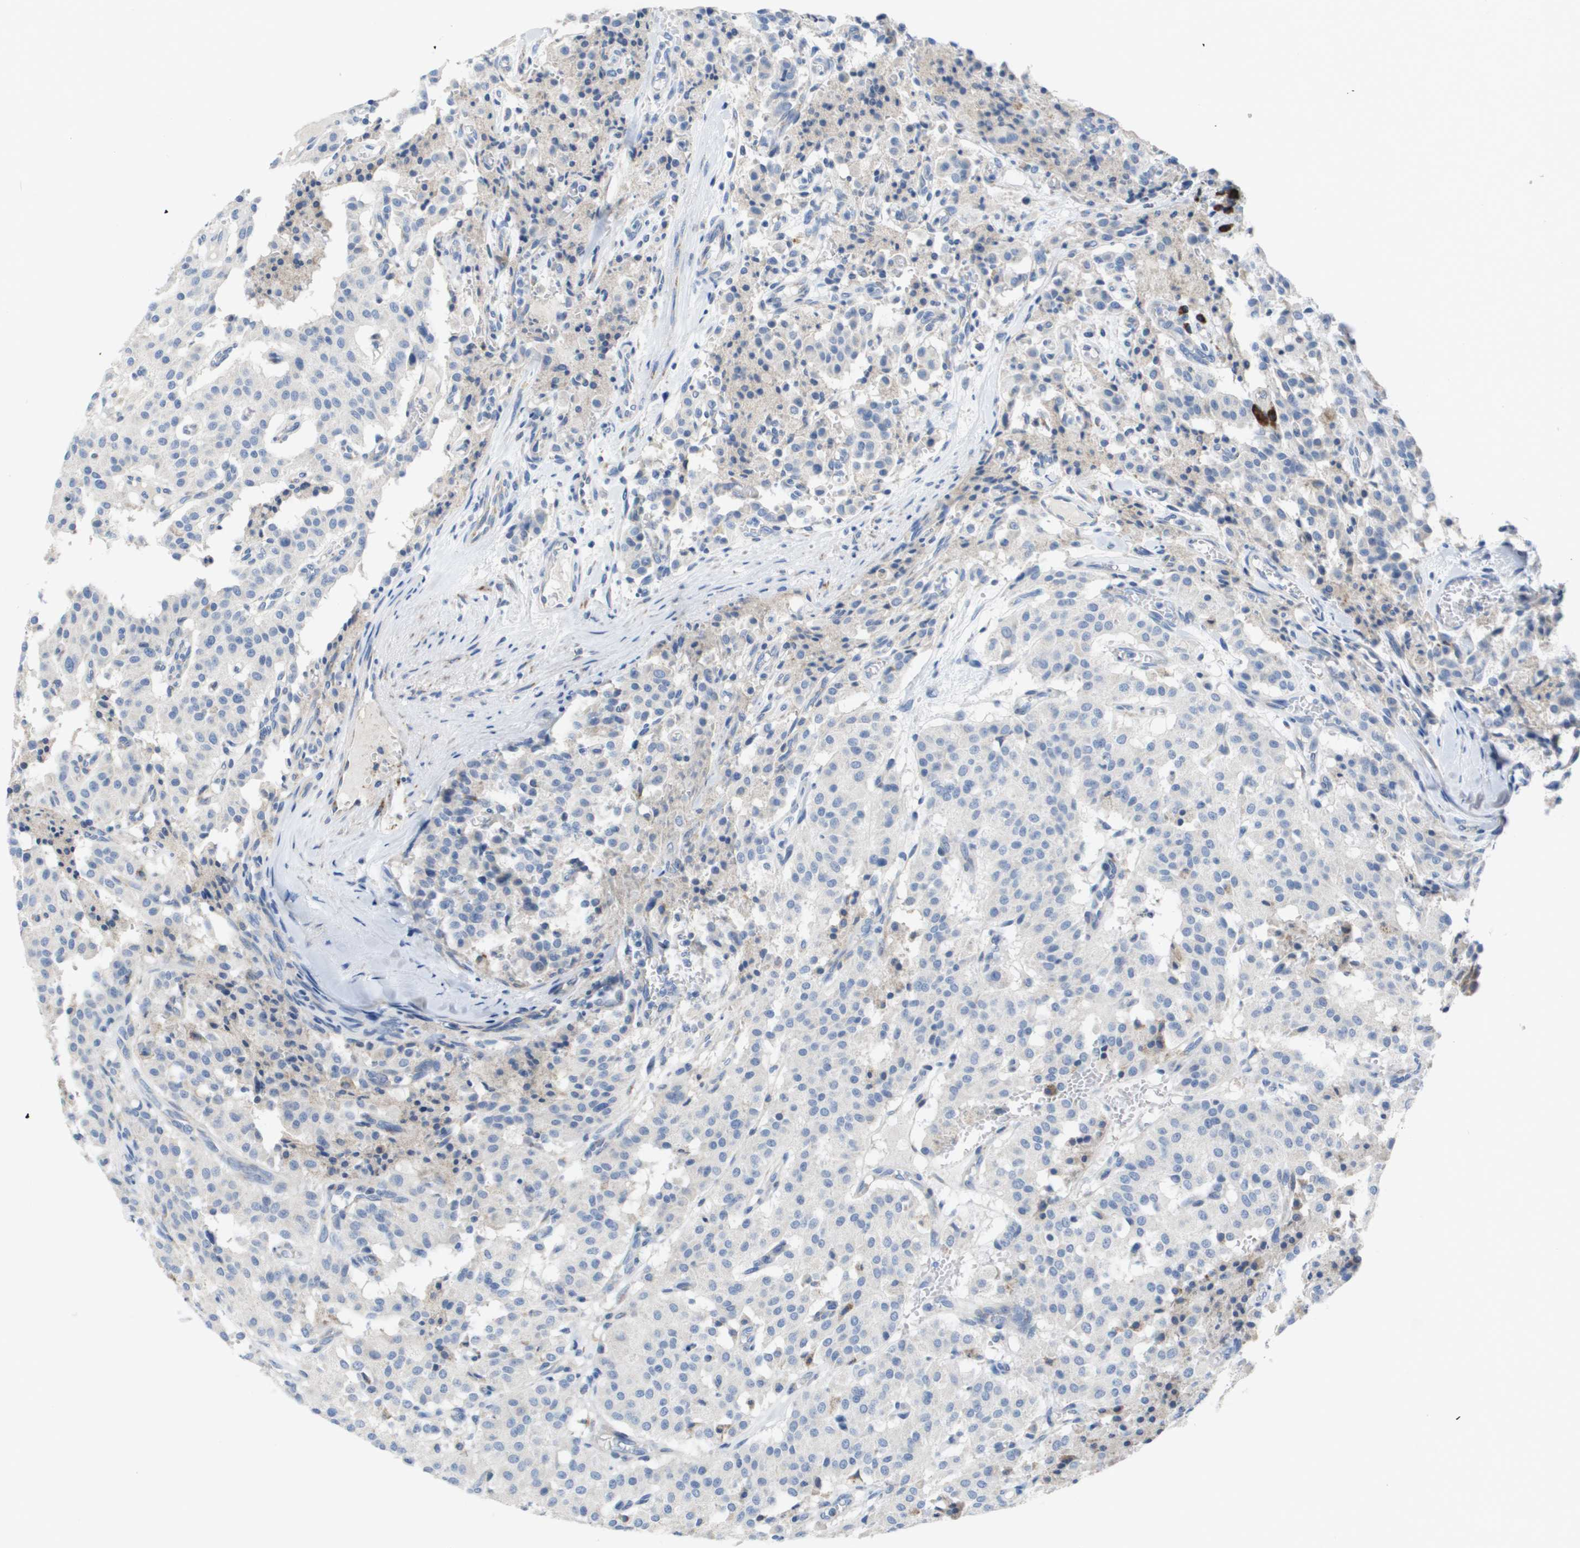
{"staining": {"intensity": "negative", "quantity": "none", "location": "none"}, "tissue": "carcinoid", "cell_type": "Tumor cells", "image_type": "cancer", "snomed": [{"axis": "morphology", "description": "Carcinoid, malignant, NOS"}, {"axis": "topography", "description": "Lung"}], "caption": "High power microscopy histopathology image of an IHC micrograph of carcinoid, revealing no significant positivity in tumor cells. Brightfield microscopy of immunohistochemistry stained with DAB (3,3'-diaminobenzidine) (brown) and hematoxylin (blue), captured at high magnification.", "gene": "CD3G", "patient": {"sex": "male", "age": 30}}